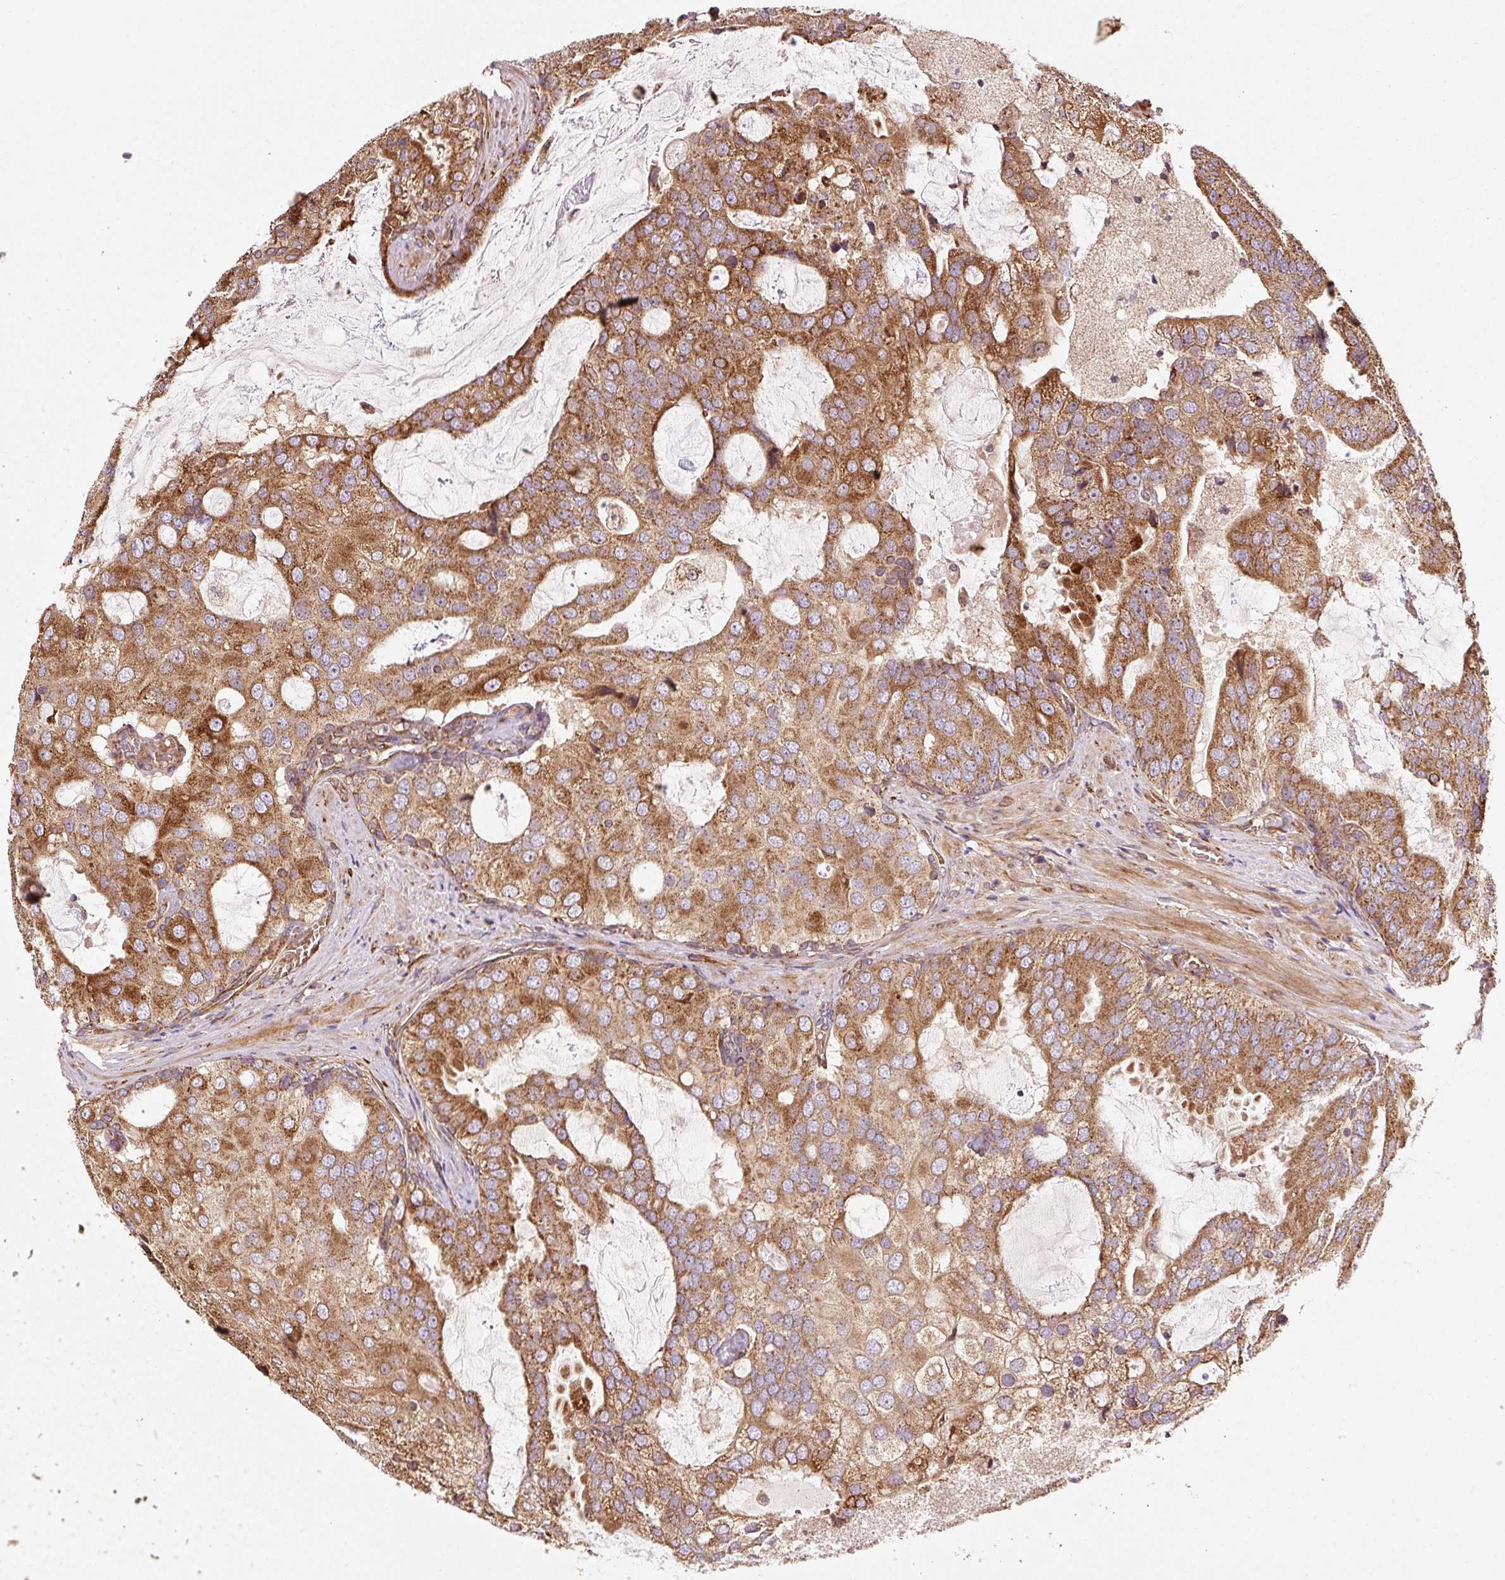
{"staining": {"intensity": "strong", "quantity": ">75%", "location": "cytoplasmic/membranous"}, "tissue": "prostate cancer", "cell_type": "Tumor cells", "image_type": "cancer", "snomed": [{"axis": "morphology", "description": "Adenocarcinoma, High grade"}, {"axis": "topography", "description": "Prostate"}], "caption": "Immunohistochemistry photomicrograph of neoplastic tissue: human adenocarcinoma (high-grade) (prostate) stained using immunohistochemistry (IHC) displays high levels of strong protein expression localized specifically in the cytoplasmic/membranous of tumor cells, appearing as a cytoplasmic/membranous brown color.", "gene": "ISCU", "patient": {"sex": "male", "age": 55}}